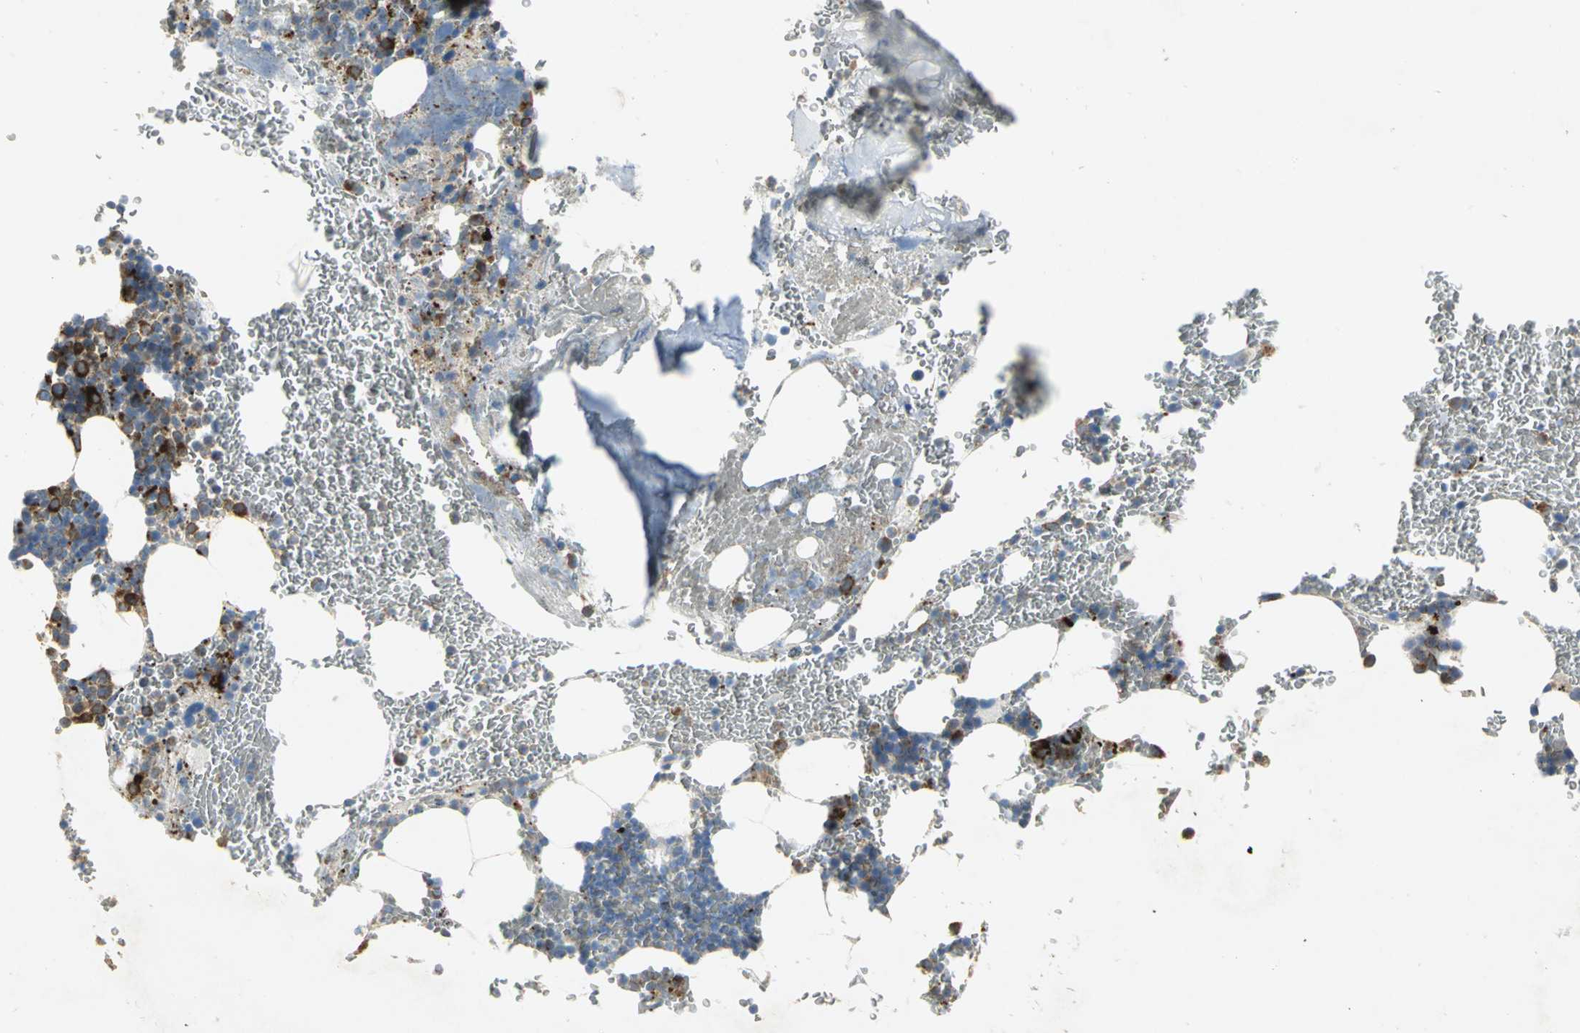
{"staining": {"intensity": "strong", "quantity": "25%-75%", "location": "cytoplasmic/membranous"}, "tissue": "bone marrow", "cell_type": "Hematopoietic cells", "image_type": "normal", "snomed": [{"axis": "morphology", "description": "Normal tissue, NOS"}, {"axis": "topography", "description": "Bone marrow"}], "caption": "Protein analysis of normal bone marrow demonstrates strong cytoplasmic/membranous positivity in approximately 25%-75% of hematopoietic cells.", "gene": "SPPL2B", "patient": {"sex": "female", "age": 73}}